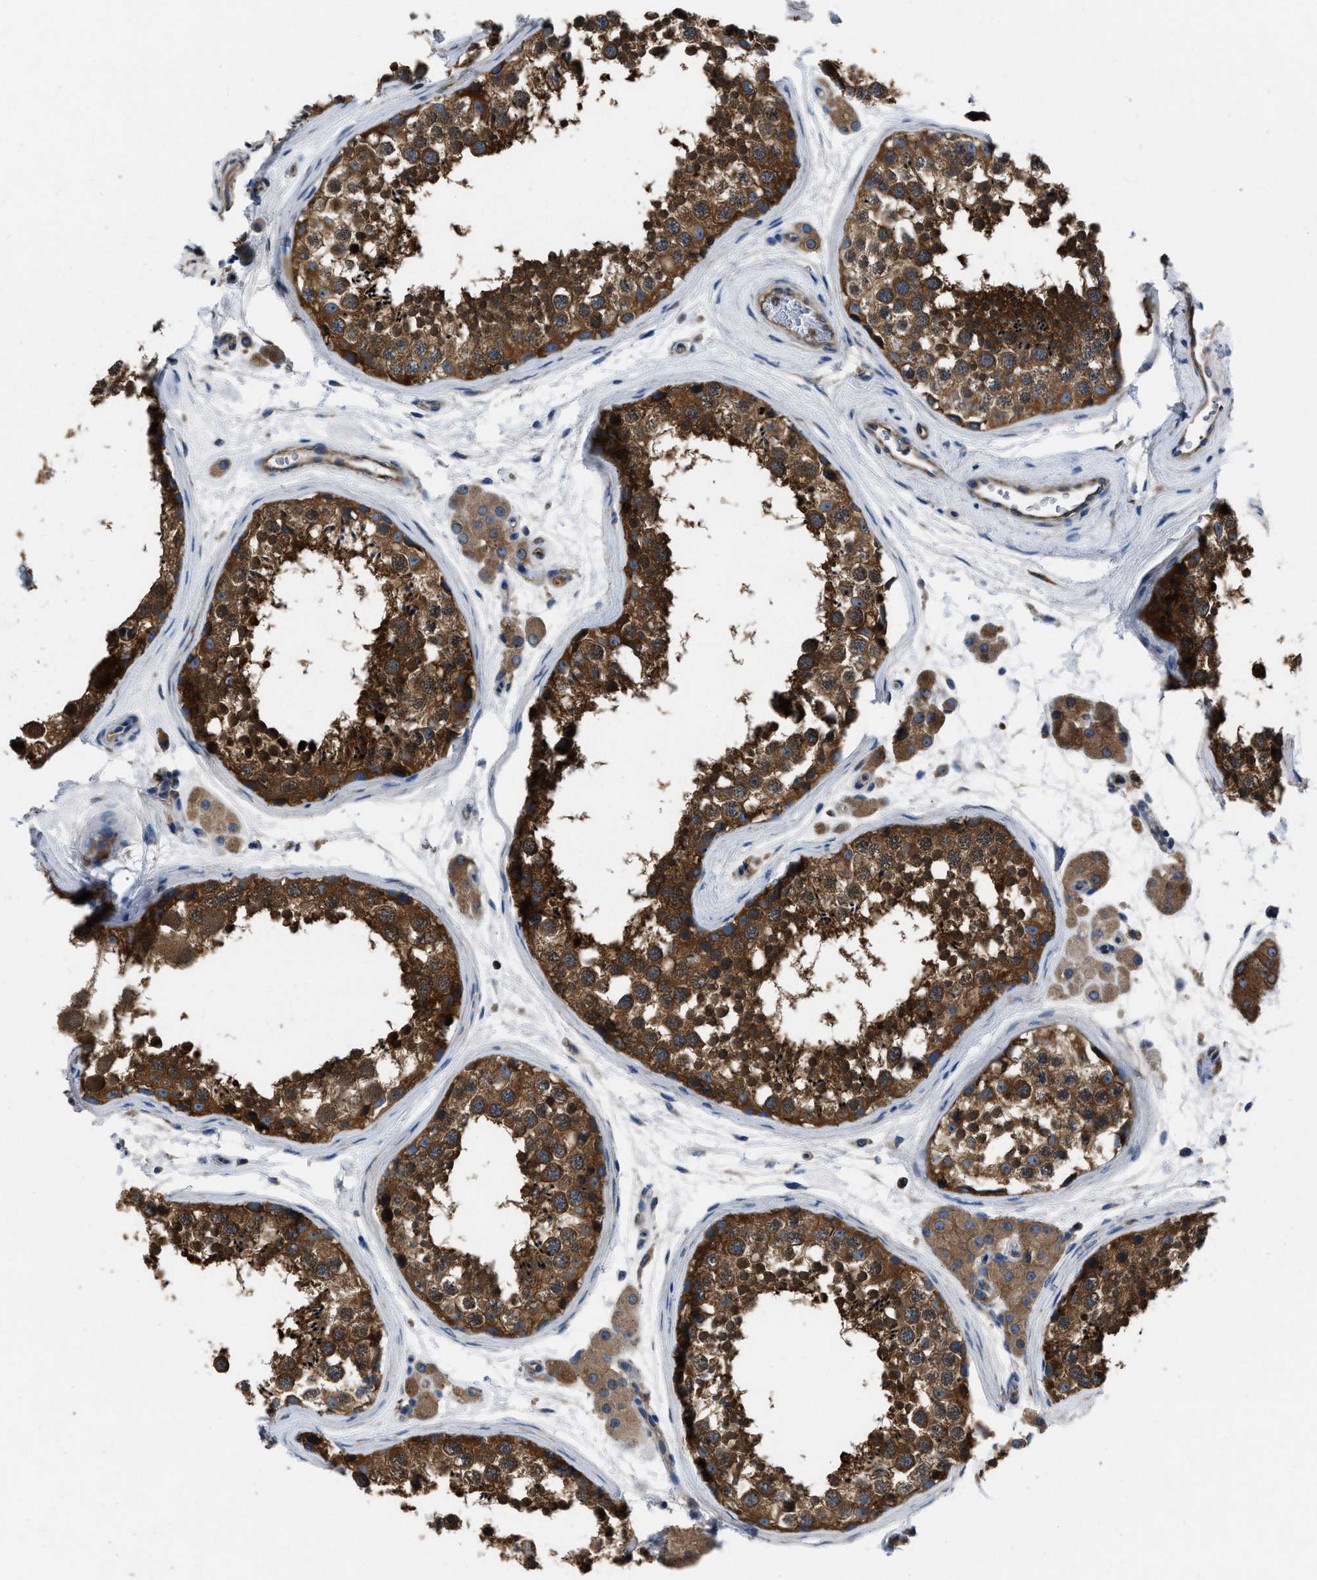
{"staining": {"intensity": "strong", "quantity": ">75%", "location": "cytoplasmic/membranous"}, "tissue": "testis", "cell_type": "Cells in seminiferous ducts", "image_type": "normal", "snomed": [{"axis": "morphology", "description": "Normal tissue, NOS"}, {"axis": "topography", "description": "Testis"}], "caption": "This image demonstrates immunohistochemistry (IHC) staining of benign testis, with high strong cytoplasmic/membranous expression in about >75% of cells in seminiferous ducts.", "gene": "YARS1", "patient": {"sex": "male", "age": 56}}